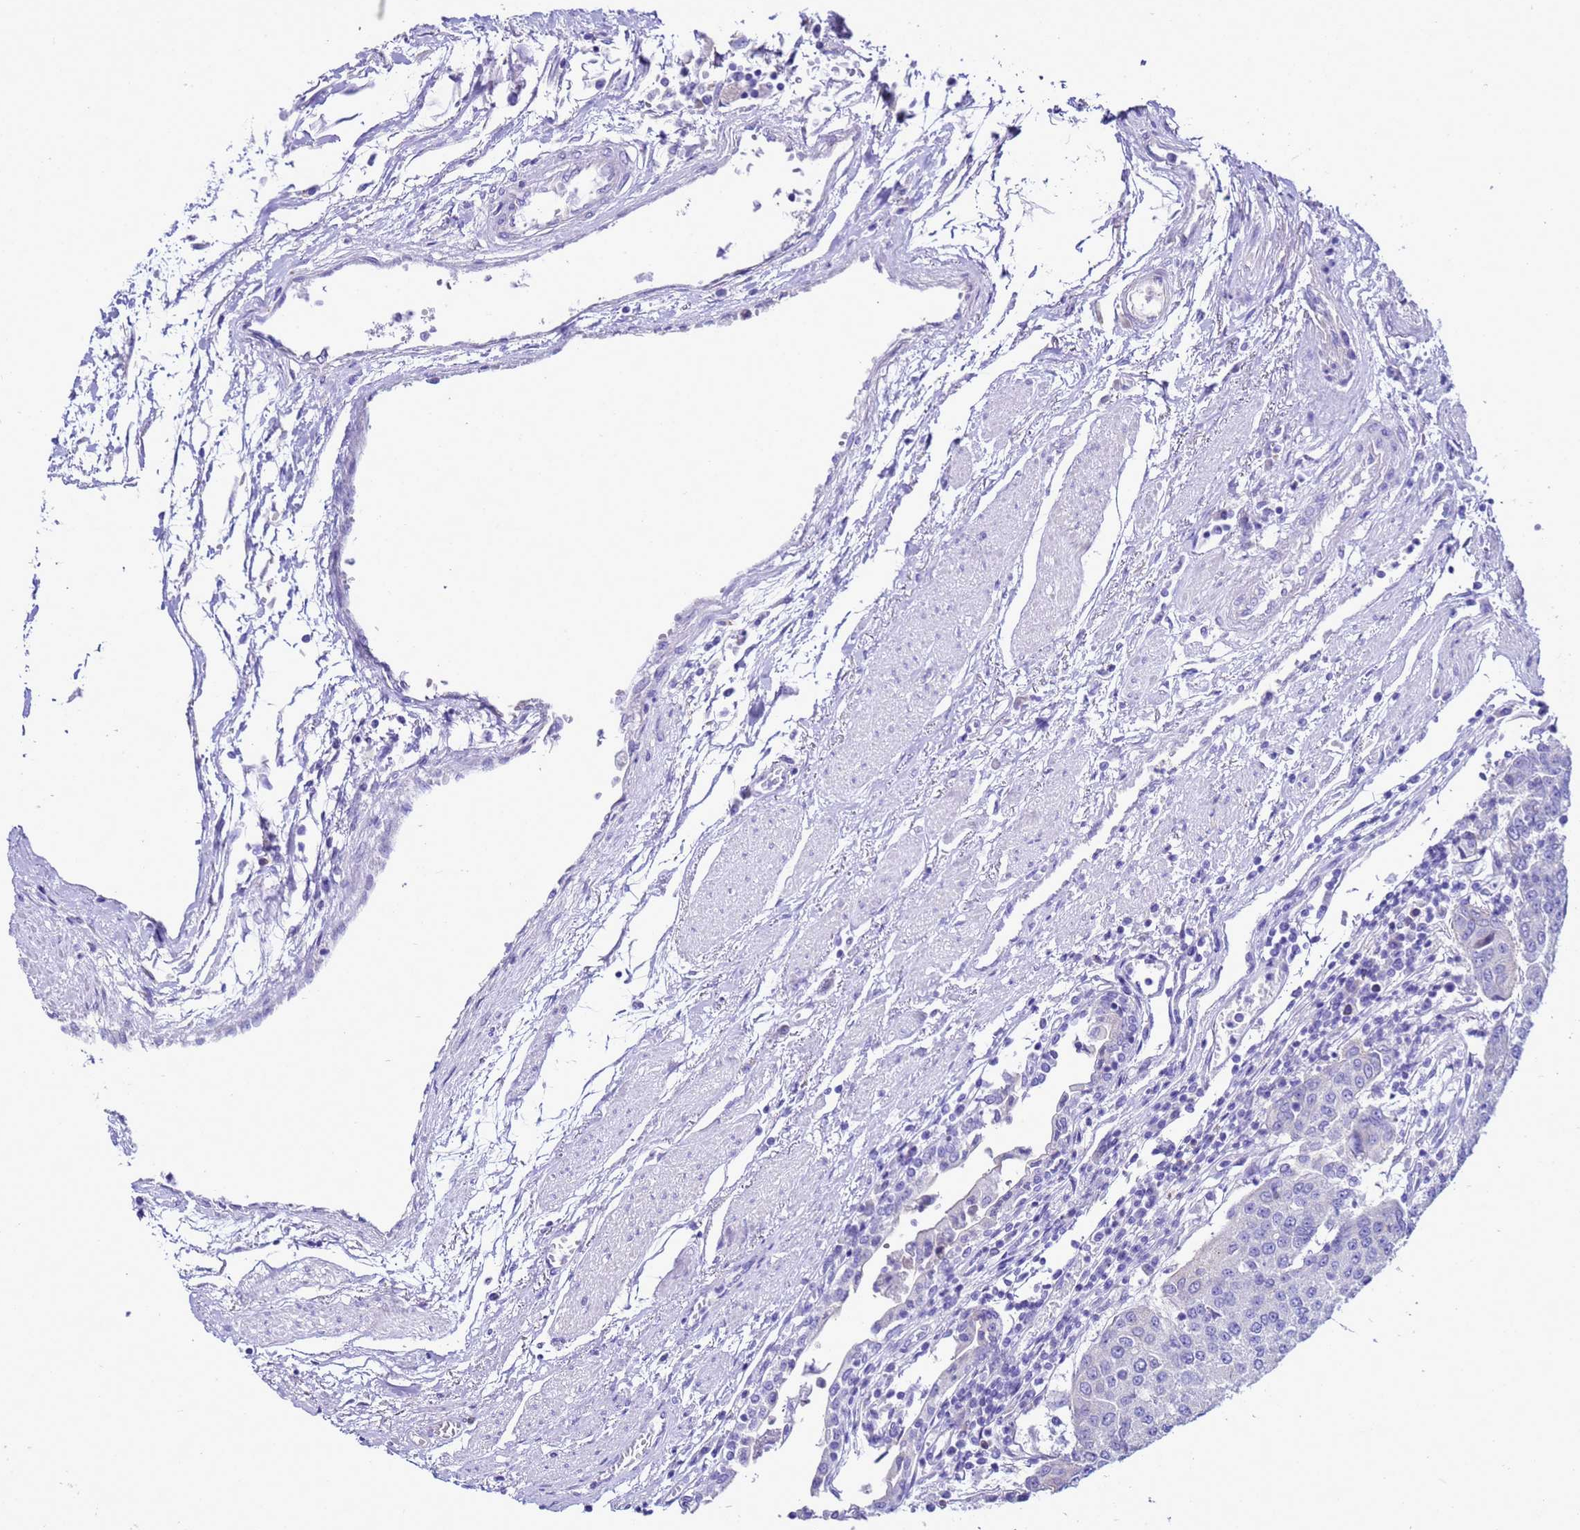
{"staining": {"intensity": "negative", "quantity": "none", "location": "none"}, "tissue": "urothelial cancer", "cell_type": "Tumor cells", "image_type": "cancer", "snomed": [{"axis": "morphology", "description": "Urothelial carcinoma, High grade"}, {"axis": "topography", "description": "Urinary bladder"}], "caption": "DAB (3,3'-diaminobenzidine) immunohistochemical staining of human high-grade urothelial carcinoma displays no significant expression in tumor cells.", "gene": "BEST2", "patient": {"sex": "female", "age": 85}}